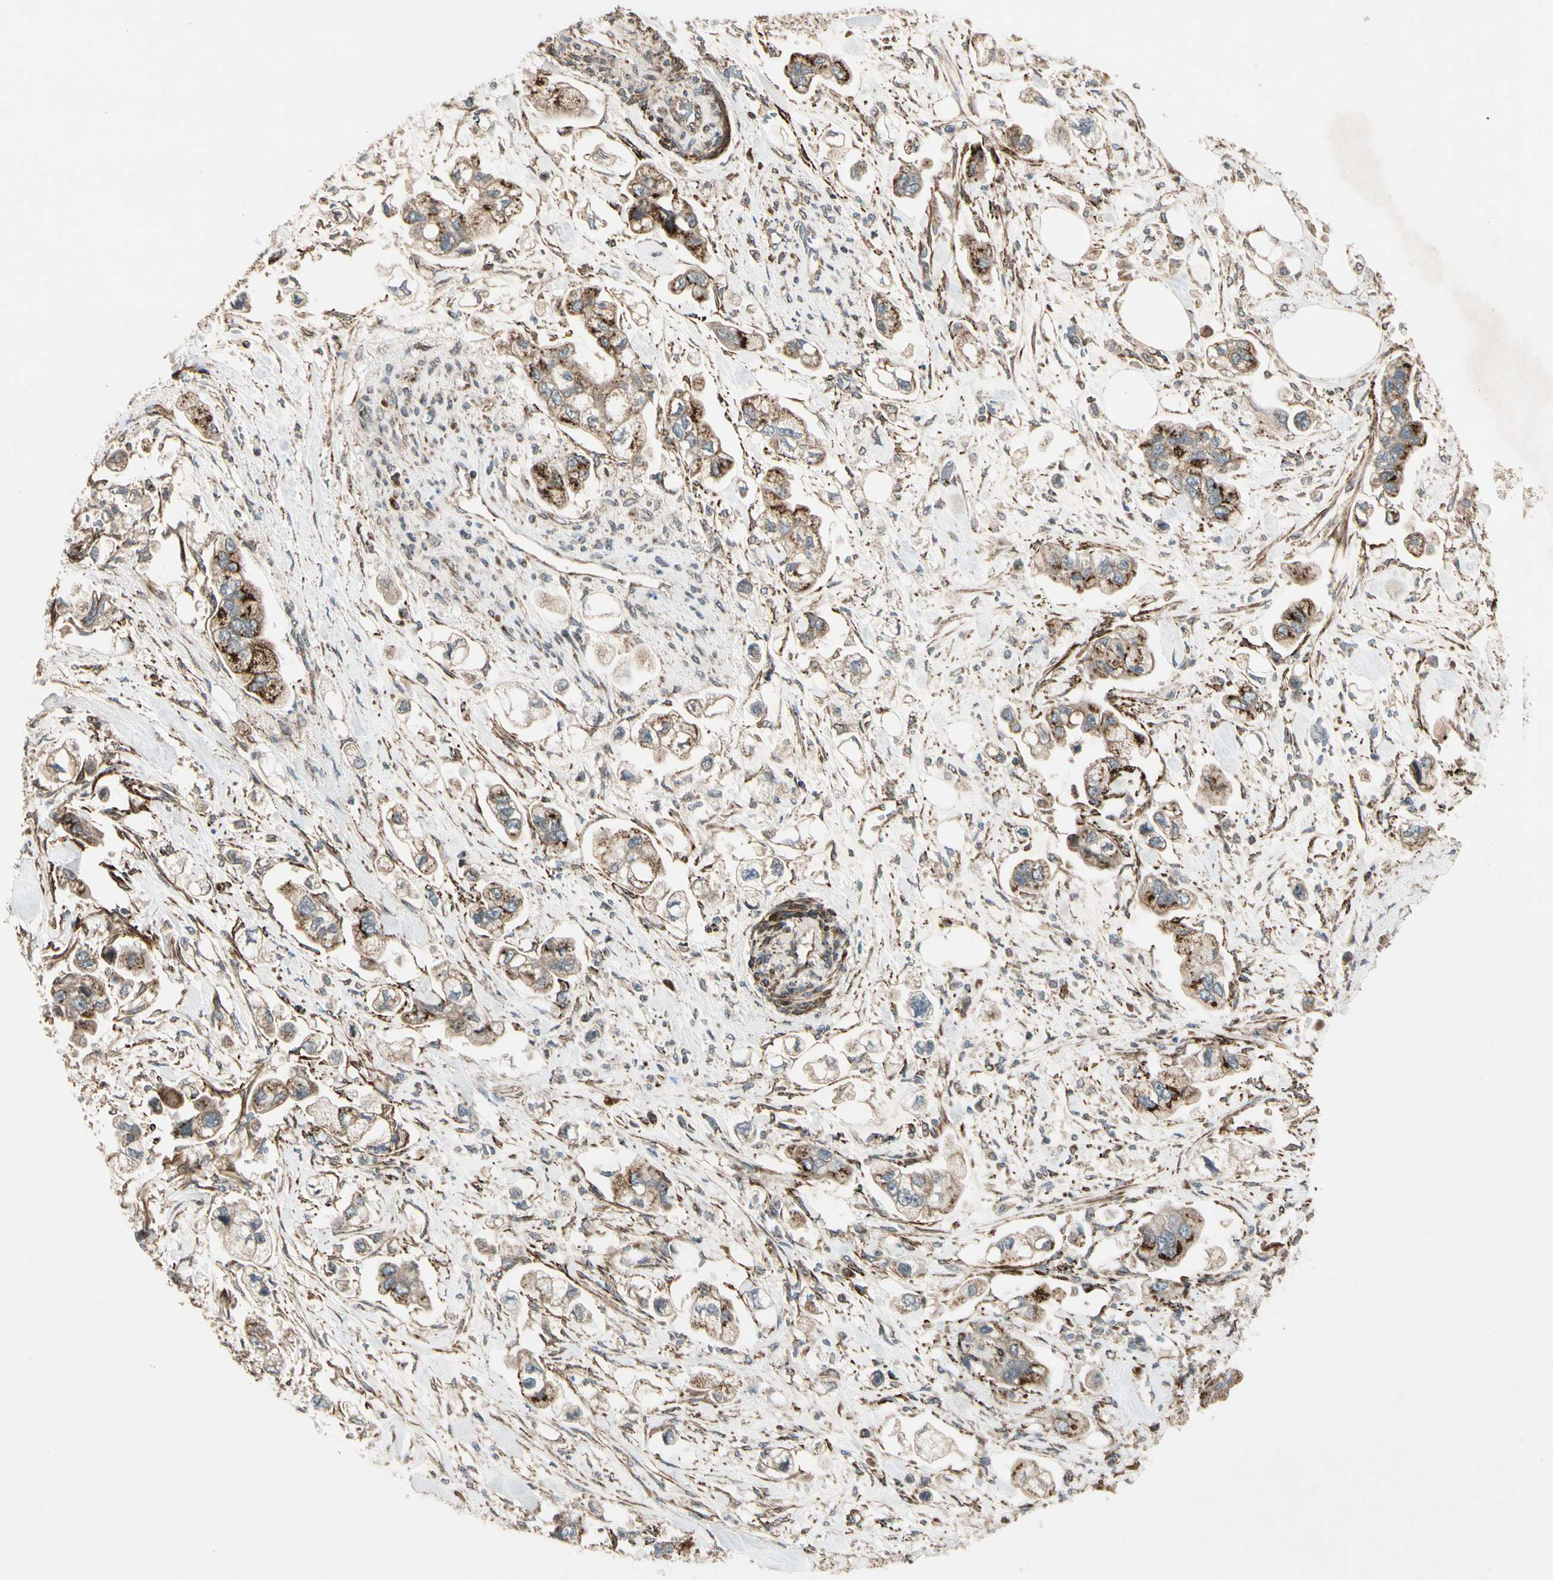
{"staining": {"intensity": "moderate", "quantity": ">75%", "location": "cytoplasmic/membranous"}, "tissue": "stomach cancer", "cell_type": "Tumor cells", "image_type": "cancer", "snomed": [{"axis": "morphology", "description": "Adenocarcinoma, NOS"}, {"axis": "topography", "description": "Stomach"}], "caption": "Stomach cancer stained with immunohistochemistry exhibits moderate cytoplasmic/membranous positivity in about >75% of tumor cells.", "gene": "GCK", "patient": {"sex": "male", "age": 62}}